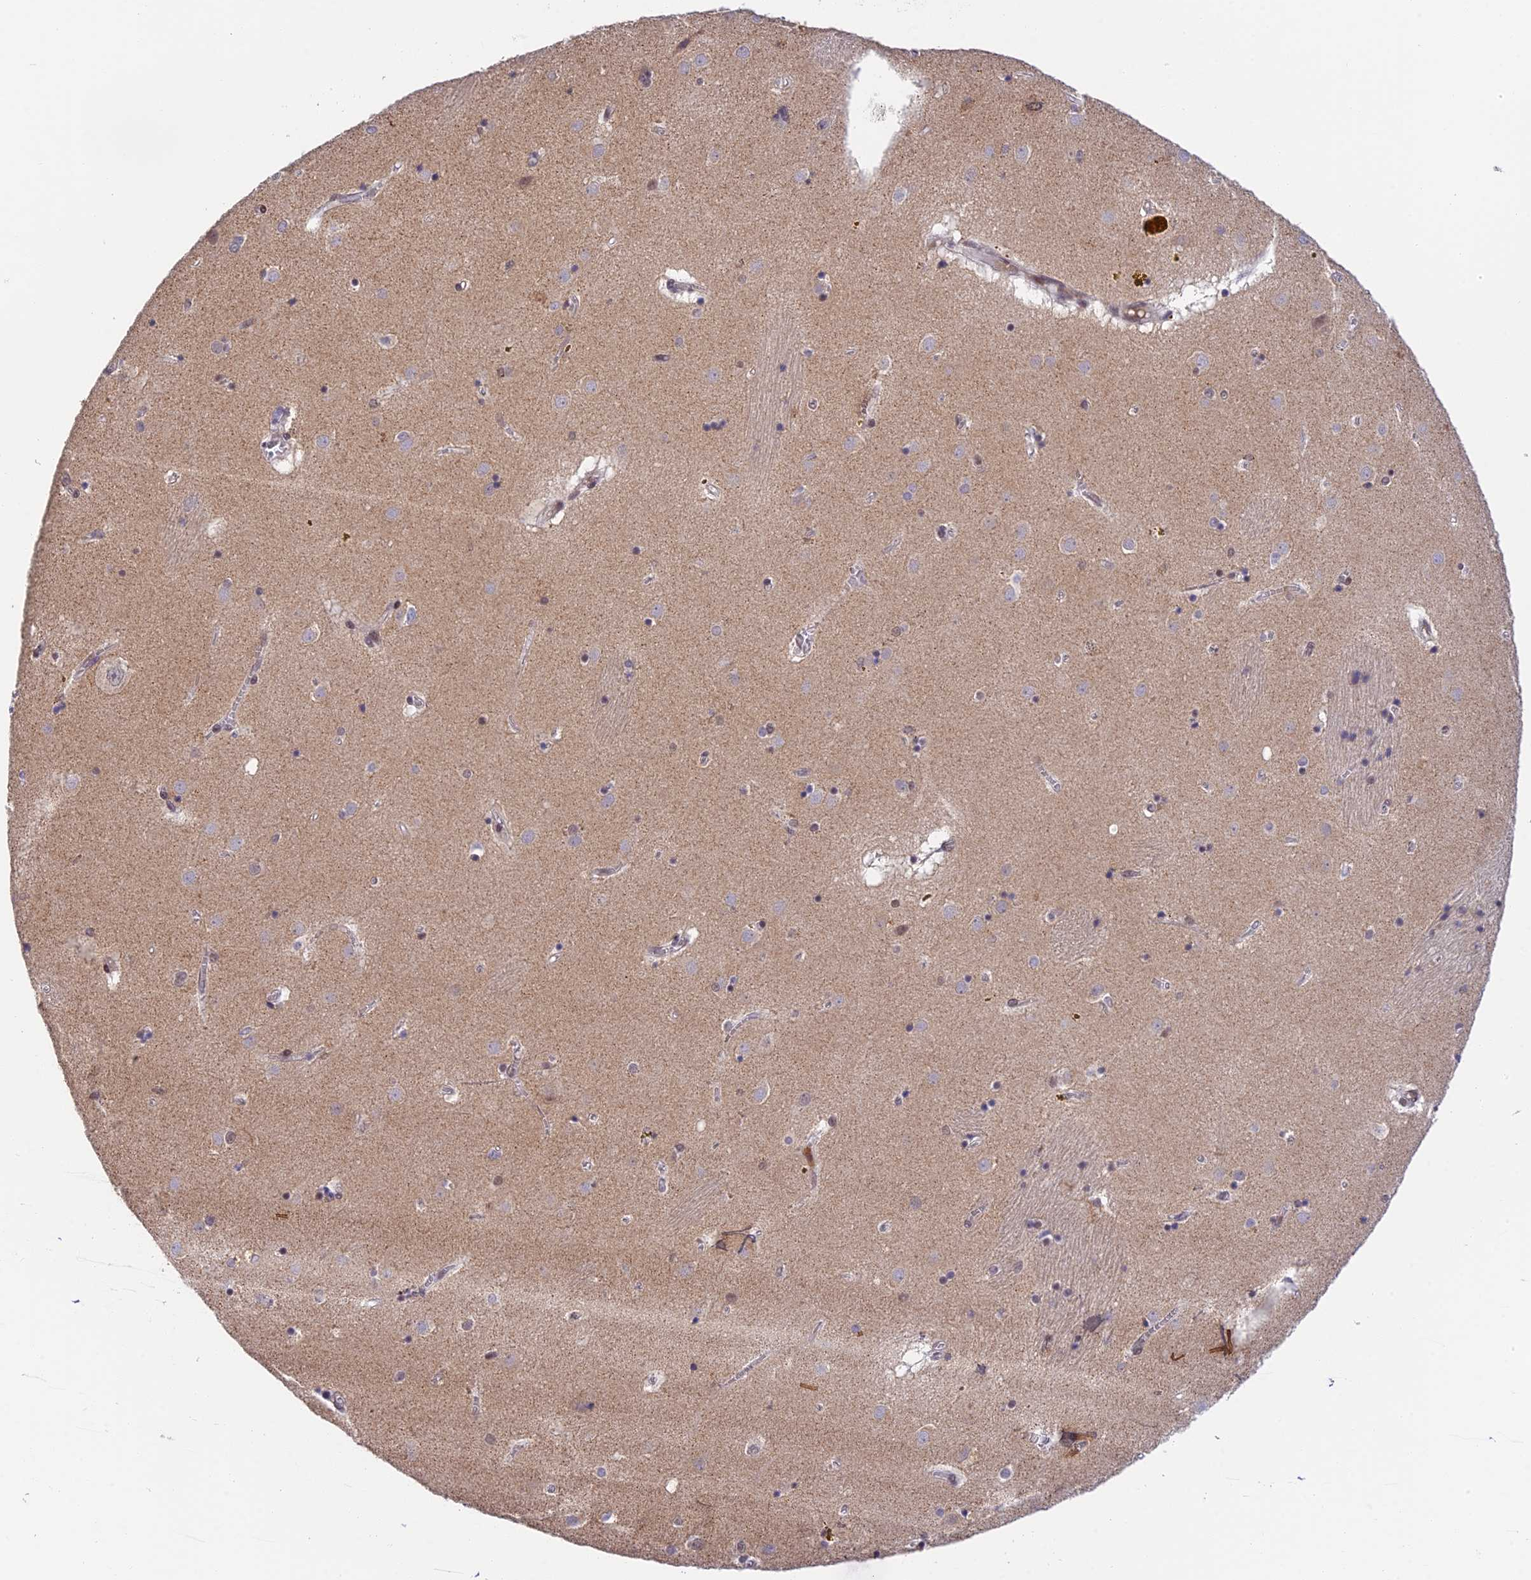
{"staining": {"intensity": "moderate", "quantity": "<25%", "location": "cytoplasmic/membranous,nuclear"}, "tissue": "caudate", "cell_type": "Glial cells", "image_type": "normal", "snomed": [{"axis": "morphology", "description": "Normal tissue, NOS"}, {"axis": "topography", "description": "Lateral ventricle wall"}], "caption": "The photomicrograph reveals a brown stain indicating the presence of a protein in the cytoplasmic/membranous,nuclear of glial cells in caudate.", "gene": "PEX16", "patient": {"sex": "male", "age": 70}}